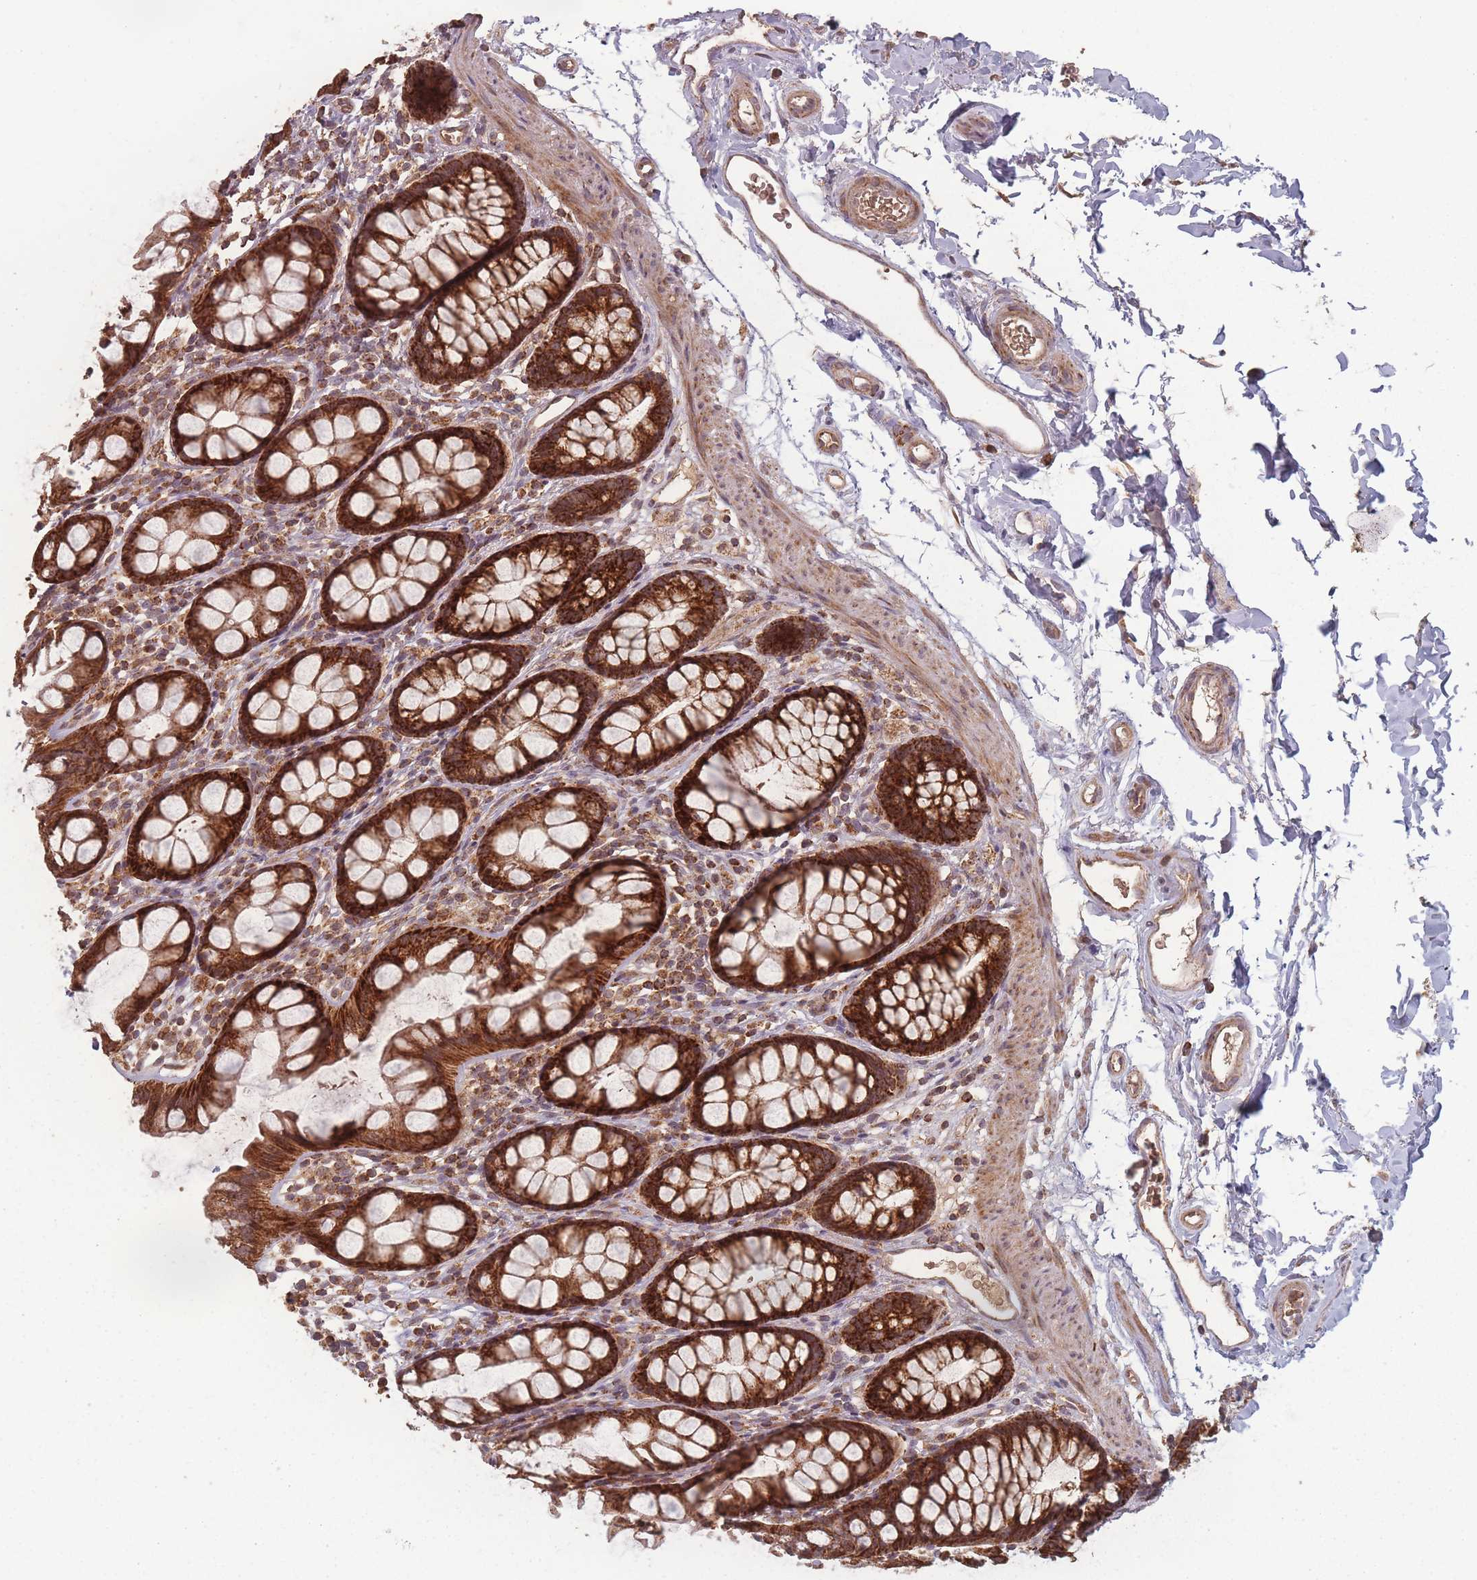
{"staining": {"intensity": "strong", "quantity": ">75%", "location": "cytoplasmic/membranous"}, "tissue": "rectum", "cell_type": "Glandular cells", "image_type": "normal", "snomed": [{"axis": "morphology", "description": "Normal tissue, NOS"}, {"axis": "topography", "description": "Rectum"}], "caption": "A brown stain shows strong cytoplasmic/membranous staining of a protein in glandular cells of normal rectum. Immunohistochemistry stains the protein of interest in brown and the nuclei are stained blue.", "gene": "LYRM7", "patient": {"sex": "female", "age": 65}}